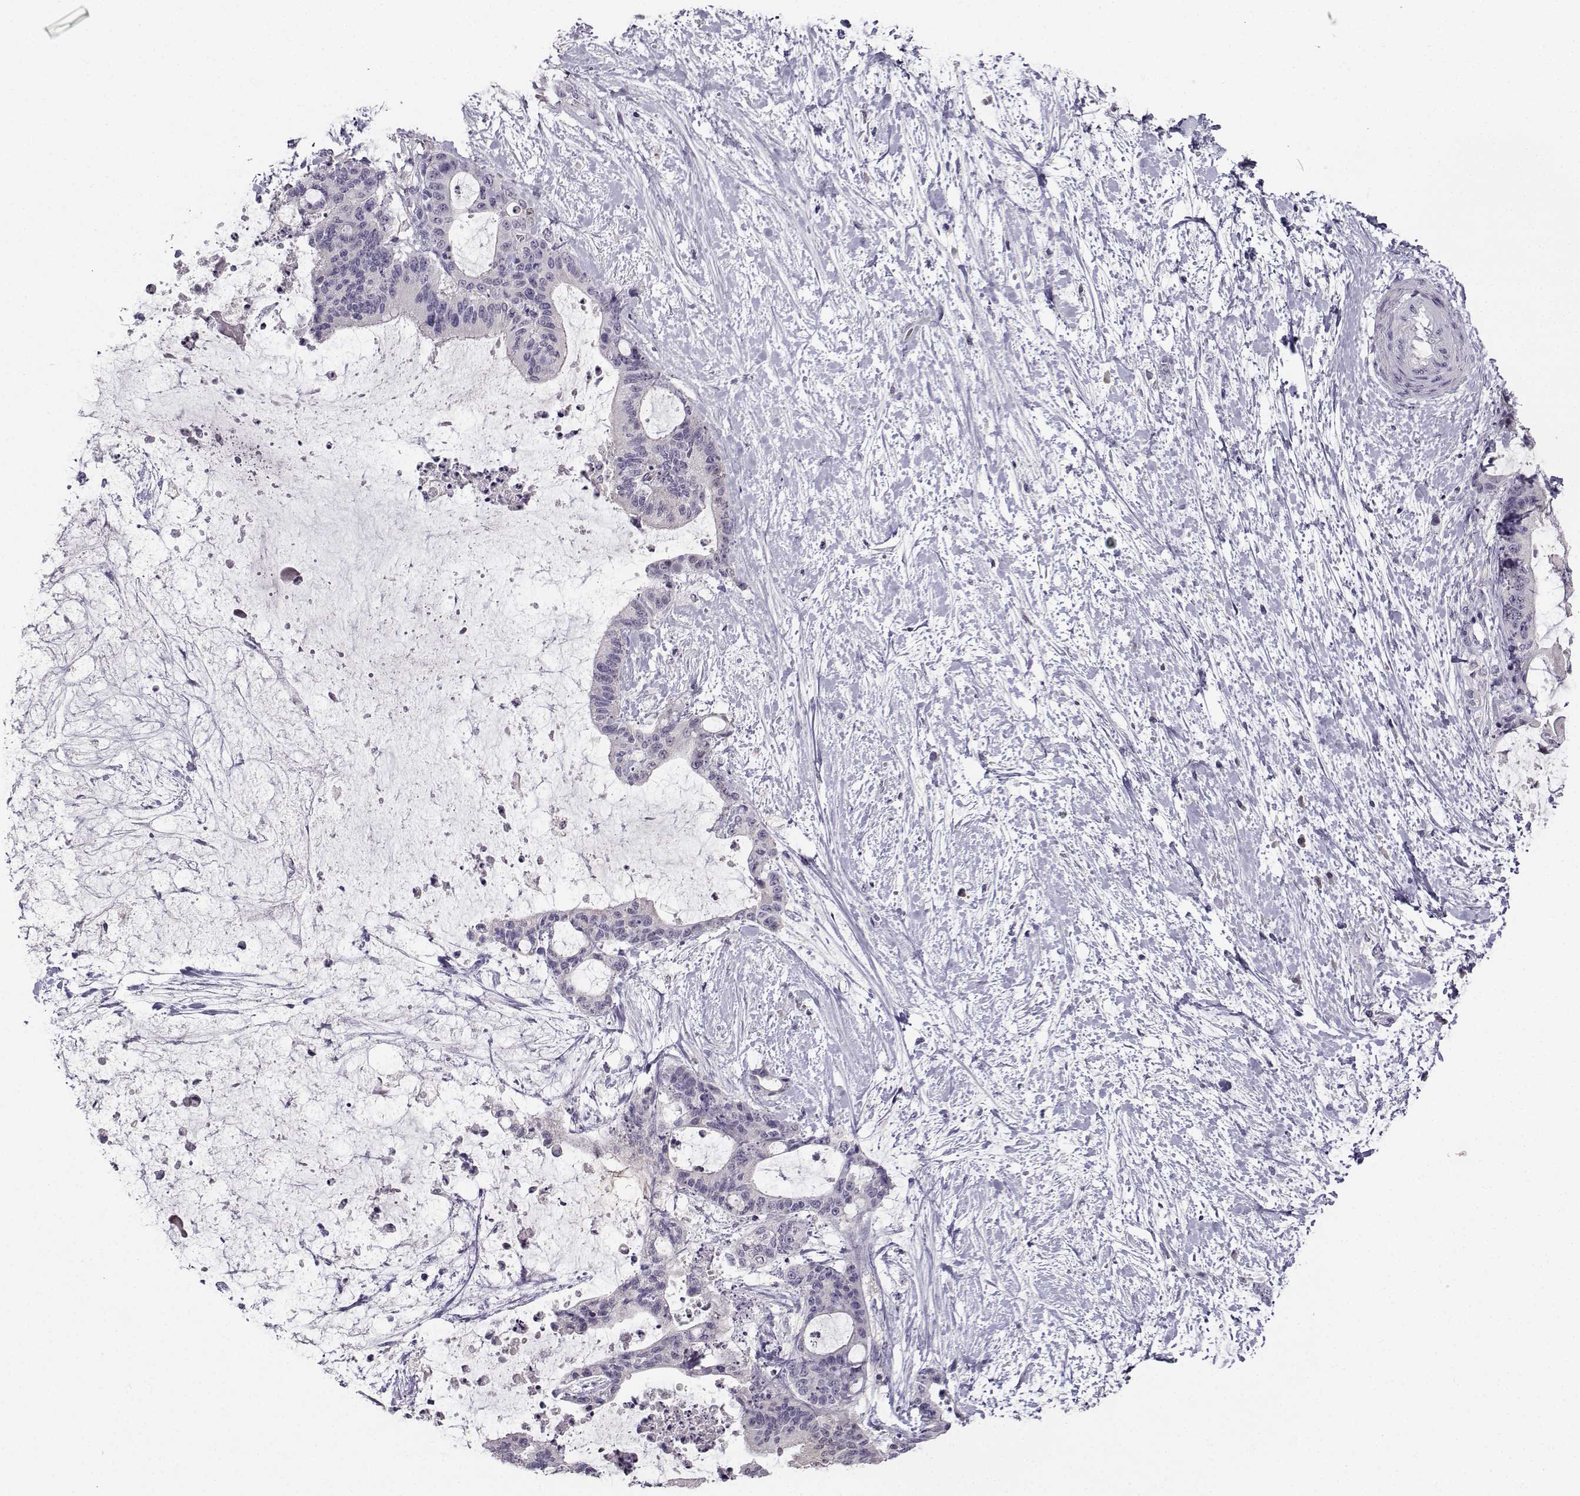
{"staining": {"intensity": "negative", "quantity": "none", "location": "none"}, "tissue": "liver cancer", "cell_type": "Tumor cells", "image_type": "cancer", "snomed": [{"axis": "morphology", "description": "Cholangiocarcinoma"}, {"axis": "topography", "description": "Liver"}], "caption": "This is an immunohistochemistry histopathology image of human liver cancer (cholangiocarcinoma). There is no staining in tumor cells.", "gene": "CRYBB1", "patient": {"sex": "female", "age": 73}}